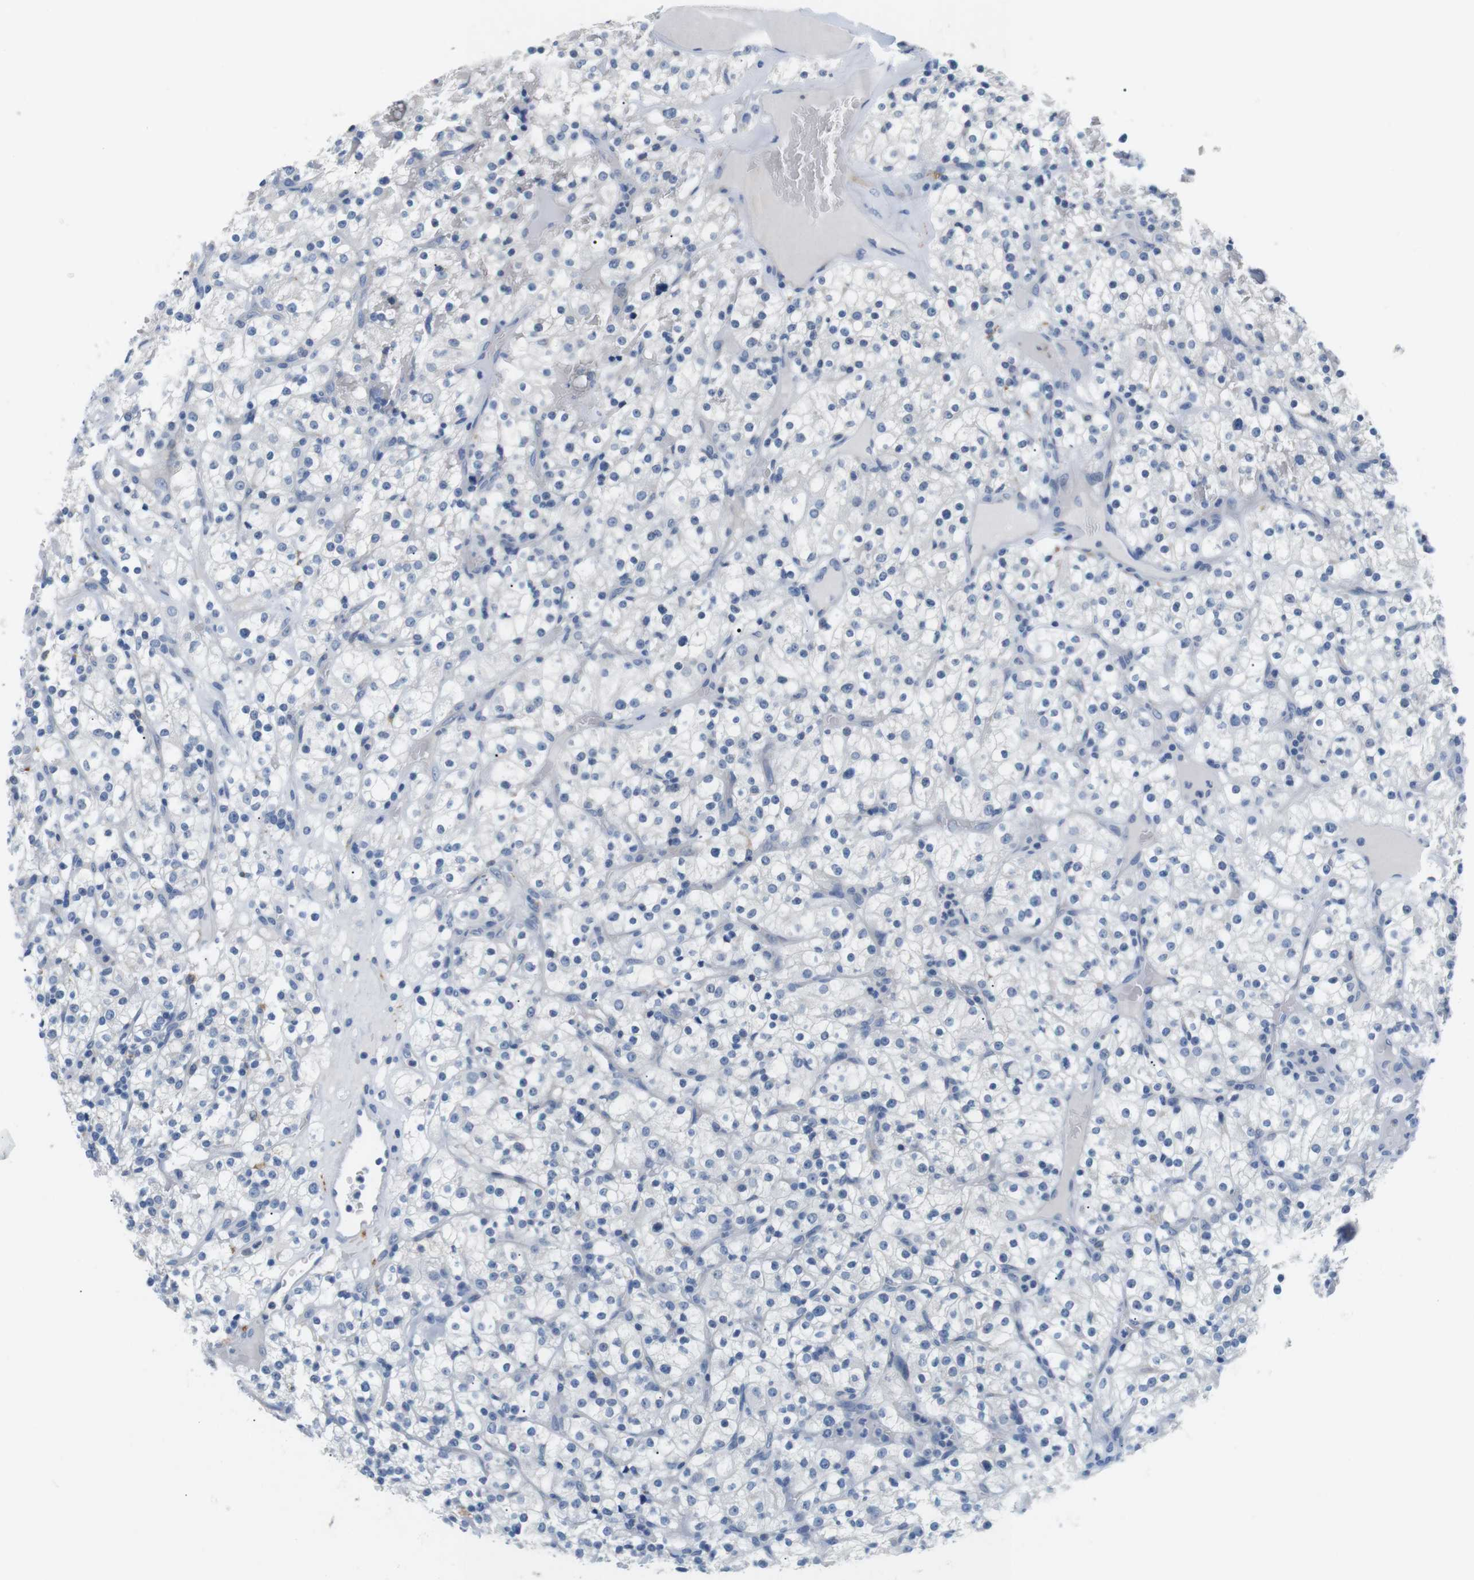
{"staining": {"intensity": "negative", "quantity": "none", "location": "none"}, "tissue": "renal cancer", "cell_type": "Tumor cells", "image_type": "cancer", "snomed": [{"axis": "morphology", "description": "Normal tissue, NOS"}, {"axis": "morphology", "description": "Adenocarcinoma, NOS"}, {"axis": "topography", "description": "Kidney"}], "caption": "IHC histopathology image of renal adenocarcinoma stained for a protein (brown), which reveals no staining in tumor cells.", "gene": "FCGRT", "patient": {"sex": "female", "age": 72}}